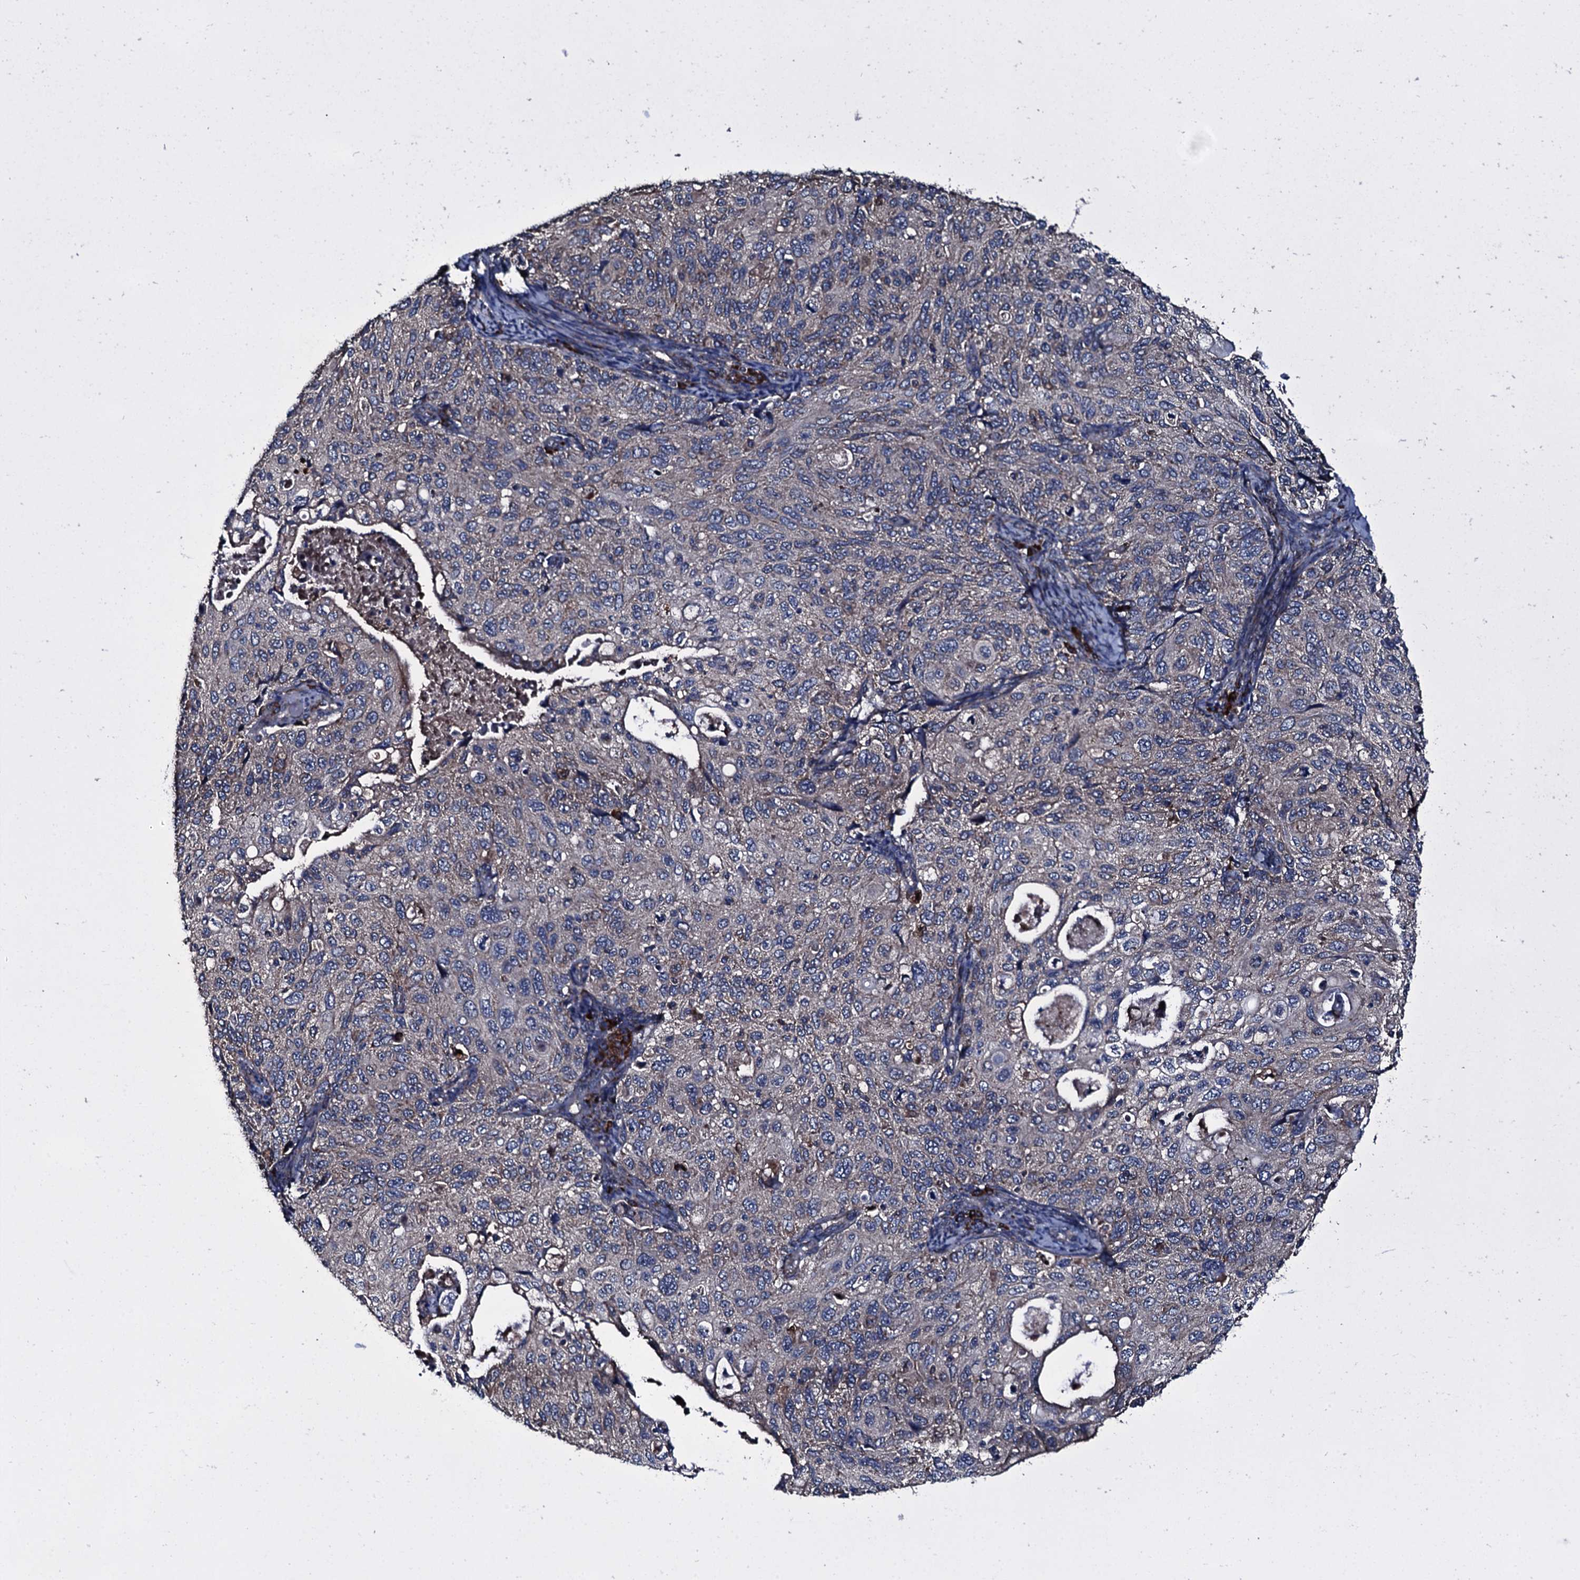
{"staining": {"intensity": "weak", "quantity": "25%-75%", "location": "cytoplasmic/membranous"}, "tissue": "cervical cancer", "cell_type": "Tumor cells", "image_type": "cancer", "snomed": [{"axis": "morphology", "description": "Squamous cell carcinoma, NOS"}, {"axis": "topography", "description": "Cervix"}], "caption": "IHC image of neoplastic tissue: cervical cancer (squamous cell carcinoma) stained using immunohistochemistry (IHC) exhibits low levels of weak protein expression localized specifically in the cytoplasmic/membranous of tumor cells, appearing as a cytoplasmic/membranous brown color.", "gene": "ACSS3", "patient": {"sex": "female", "age": 70}}